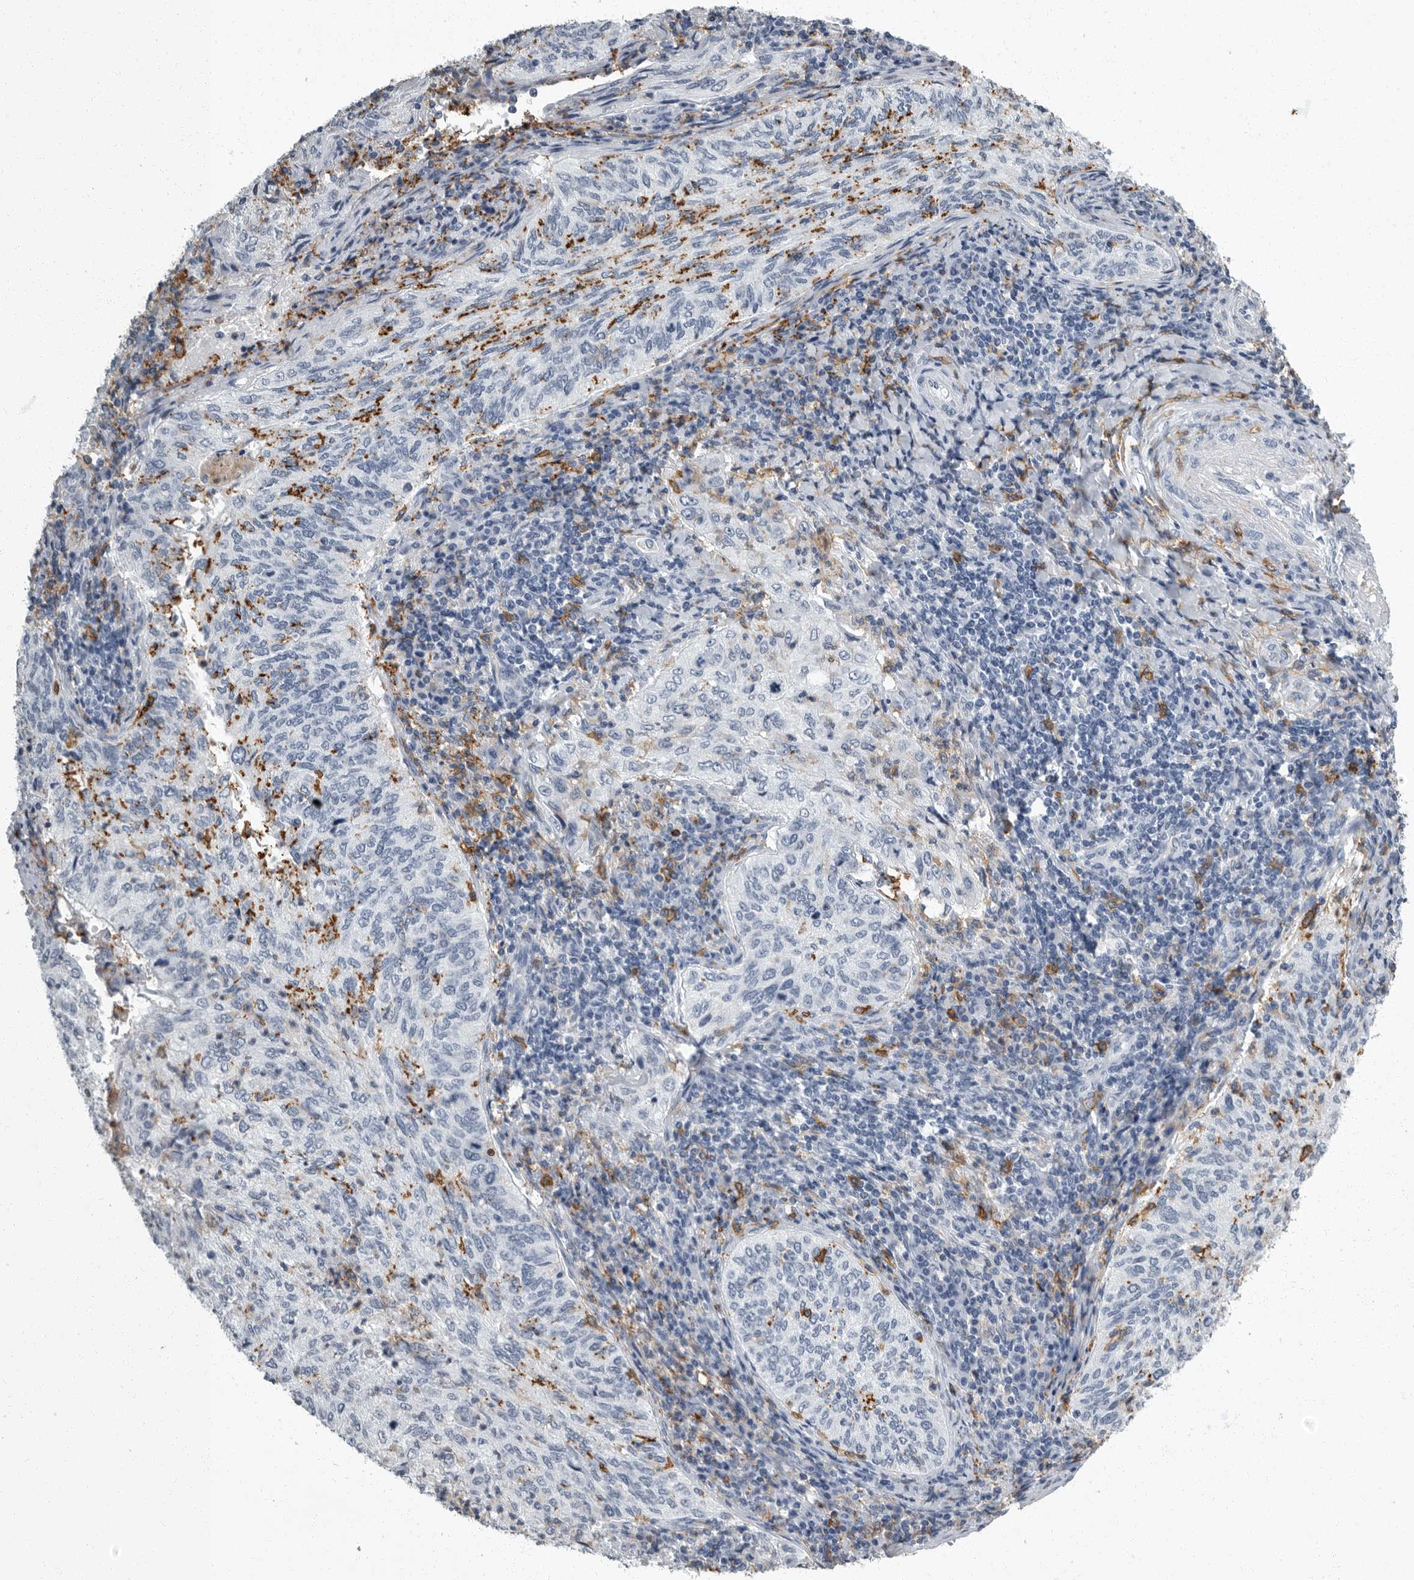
{"staining": {"intensity": "negative", "quantity": "none", "location": "none"}, "tissue": "cervical cancer", "cell_type": "Tumor cells", "image_type": "cancer", "snomed": [{"axis": "morphology", "description": "Squamous cell carcinoma, NOS"}, {"axis": "topography", "description": "Cervix"}], "caption": "Tumor cells show no significant protein expression in squamous cell carcinoma (cervical).", "gene": "FCER1G", "patient": {"sex": "female", "age": 30}}